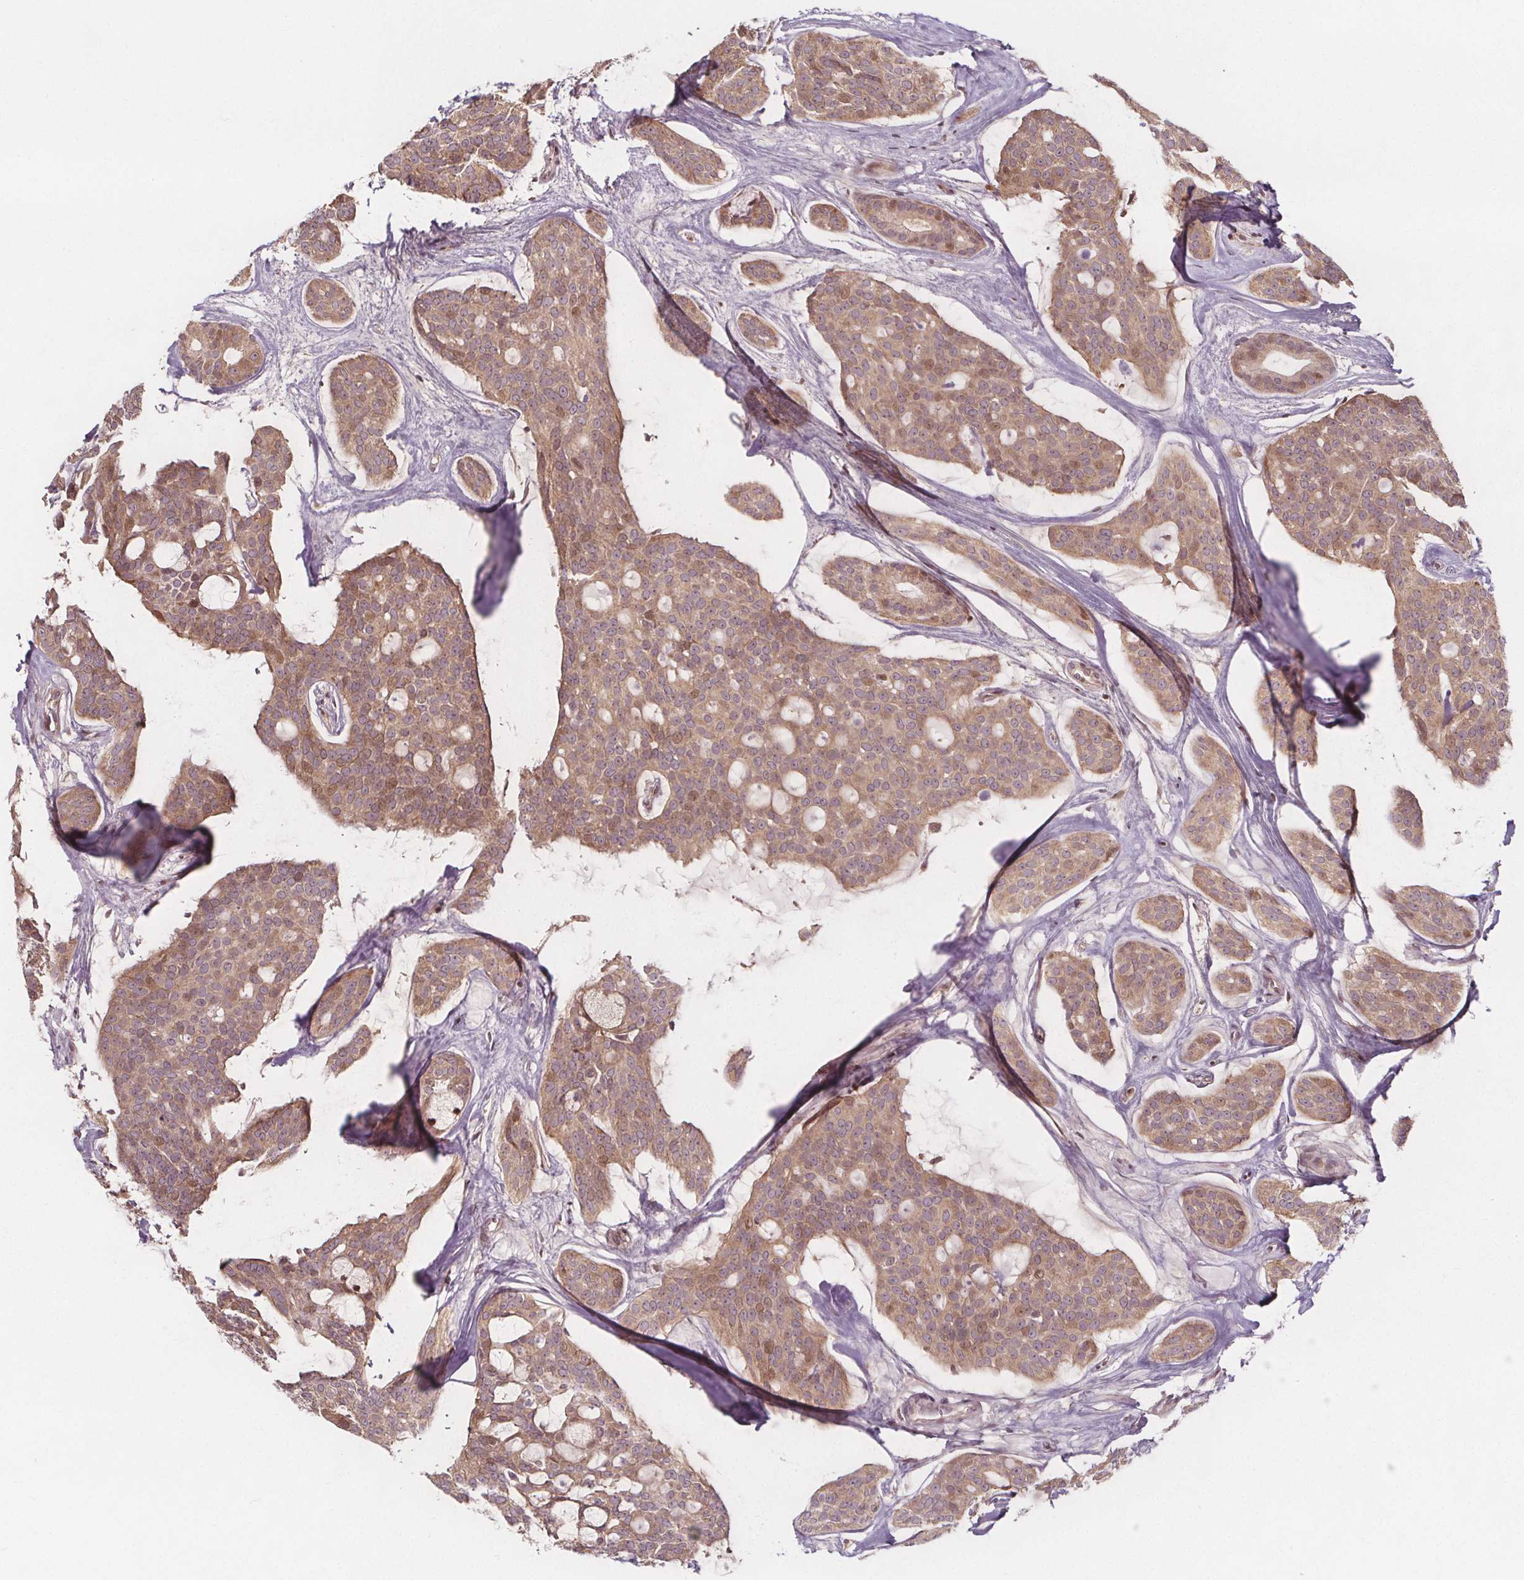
{"staining": {"intensity": "moderate", "quantity": ">75%", "location": "cytoplasmic/membranous,nuclear"}, "tissue": "head and neck cancer", "cell_type": "Tumor cells", "image_type": "cancer", "snomed": [{"axis": "morphology", "description": "Adenocarcinoma, NOS"}, {"axis": "topography", "description": "Head-Neck"}], "caption": "The immunohistochemical stain highlights moderate cytoplasmic/membranous and nuclear staining in tumor cells of adenocarcinoma (head and neck) tissue.", "gene": "AKT1S1", "patient": {"sex": "male", "age": 66}}